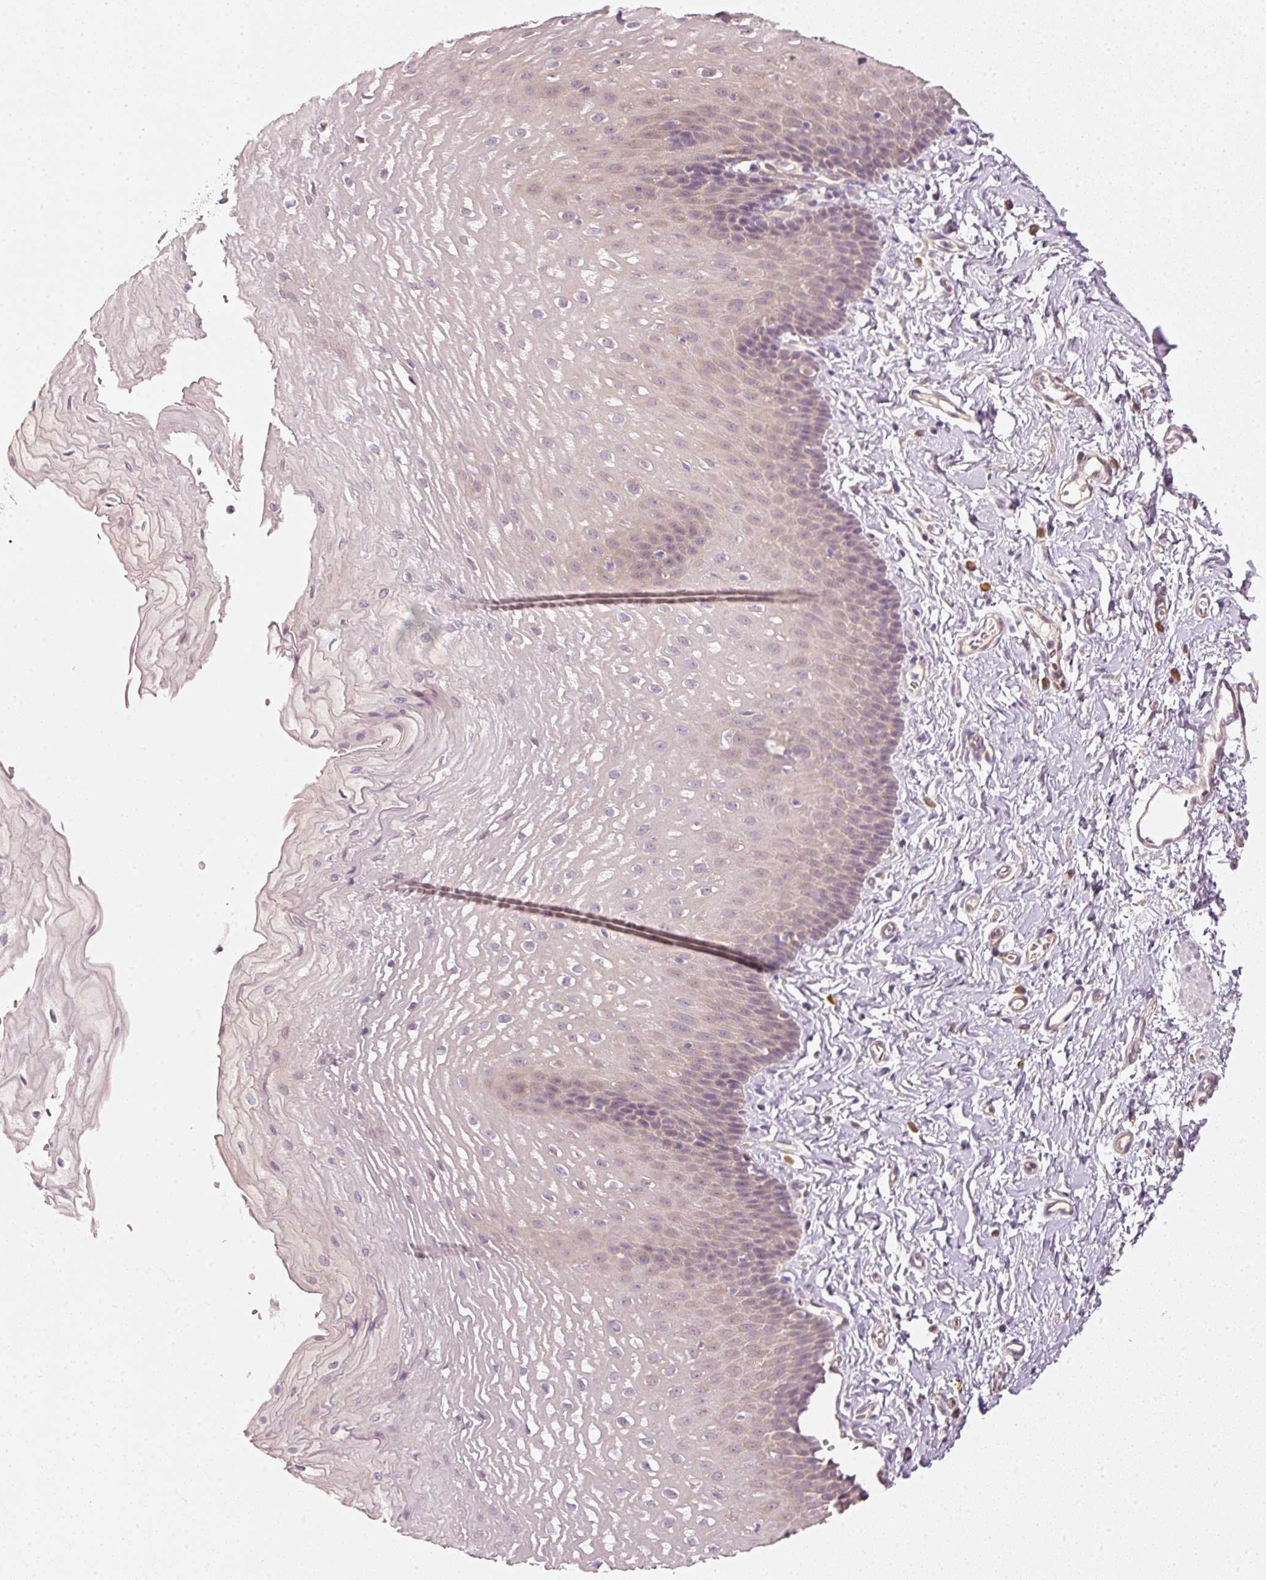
{"staining": {"intensity": "weak", "quantity": "<25%", "location": "cytoplasmic/membranous,nuclear"}, "tissue": "esophagus", "cell_type": "Squamous epithelial cells", "image_type": "normal", "snomed": [{"axis": "morphology", "description": "Normal tissue, NOS"}, {"axis": "topography", "description": "Esophagus"}], "caption": "Photomicrograph shows no protein staining in squamous epithelial cells of benign esophagus. (Stains: DAB (3,3'-diaminobenzidine) IHC with hematoxylin counter stain, Microscopy: brightfield microscopy at high magnification).", "gene": "RGL2", "patient": {"sex": "male", "age": 70}}